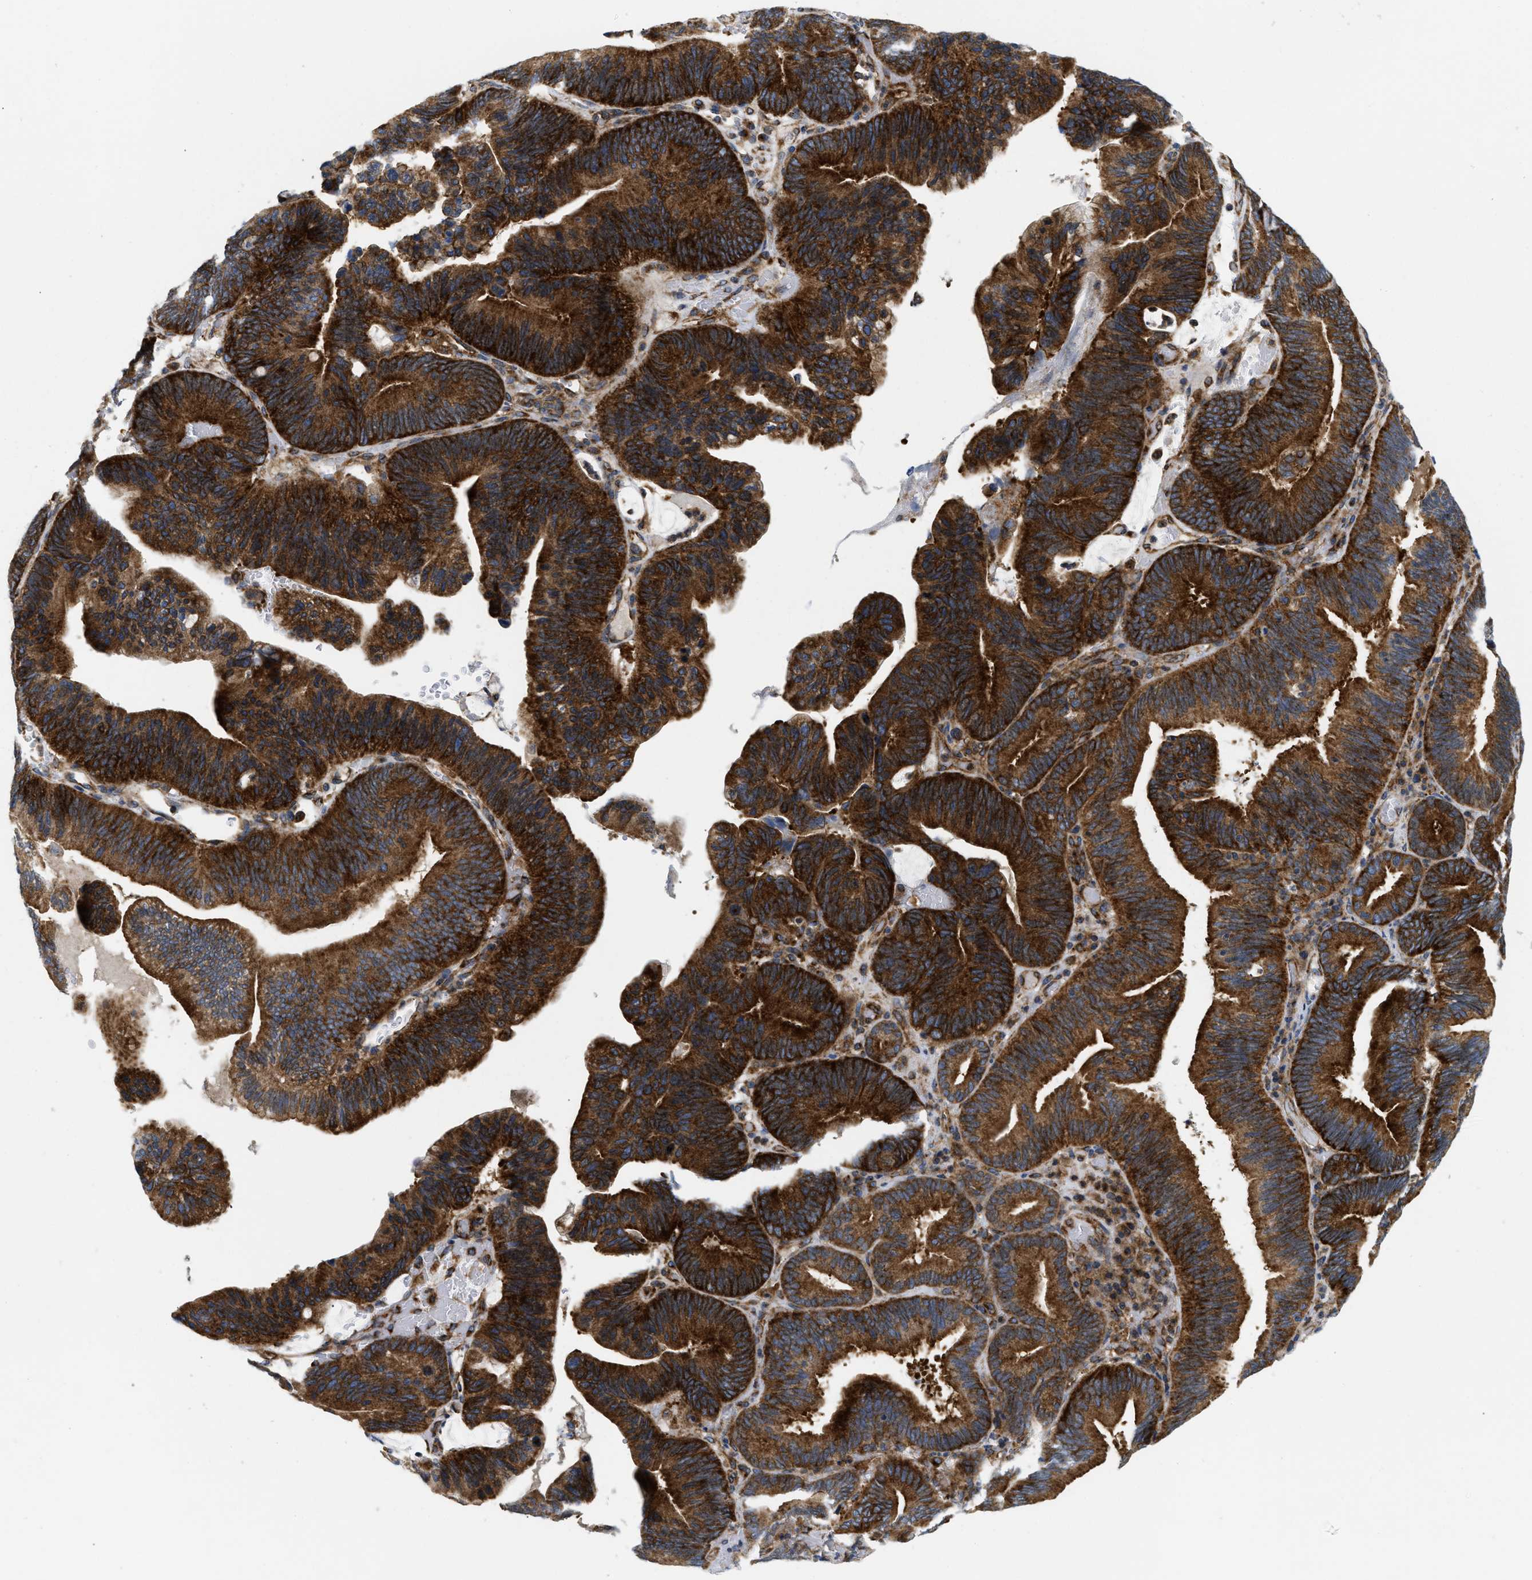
{"staining": {"intensity": "strong", "quantity": ">75%", "location": "cytoplasmic/membranous"}, "tissue": "pancreatic cancer", "cell_type": "Tumor cells", "image_type": "cancer", "snomed": [{"axis": "morphology", "description": "Adenocarcinoma, NOS"}, {"axis": "topography", "description": "Pancreas"}], "caption": "Protein staining displays strong cytoplasmic/membranous positivity in about >75% of tumor cells in pancreatic cancer. (DAB IHC, brown staining for protein, blue staining for nuclei).", "gene": "DCTN4", "patient": {"sex": "male", "age": 82}}